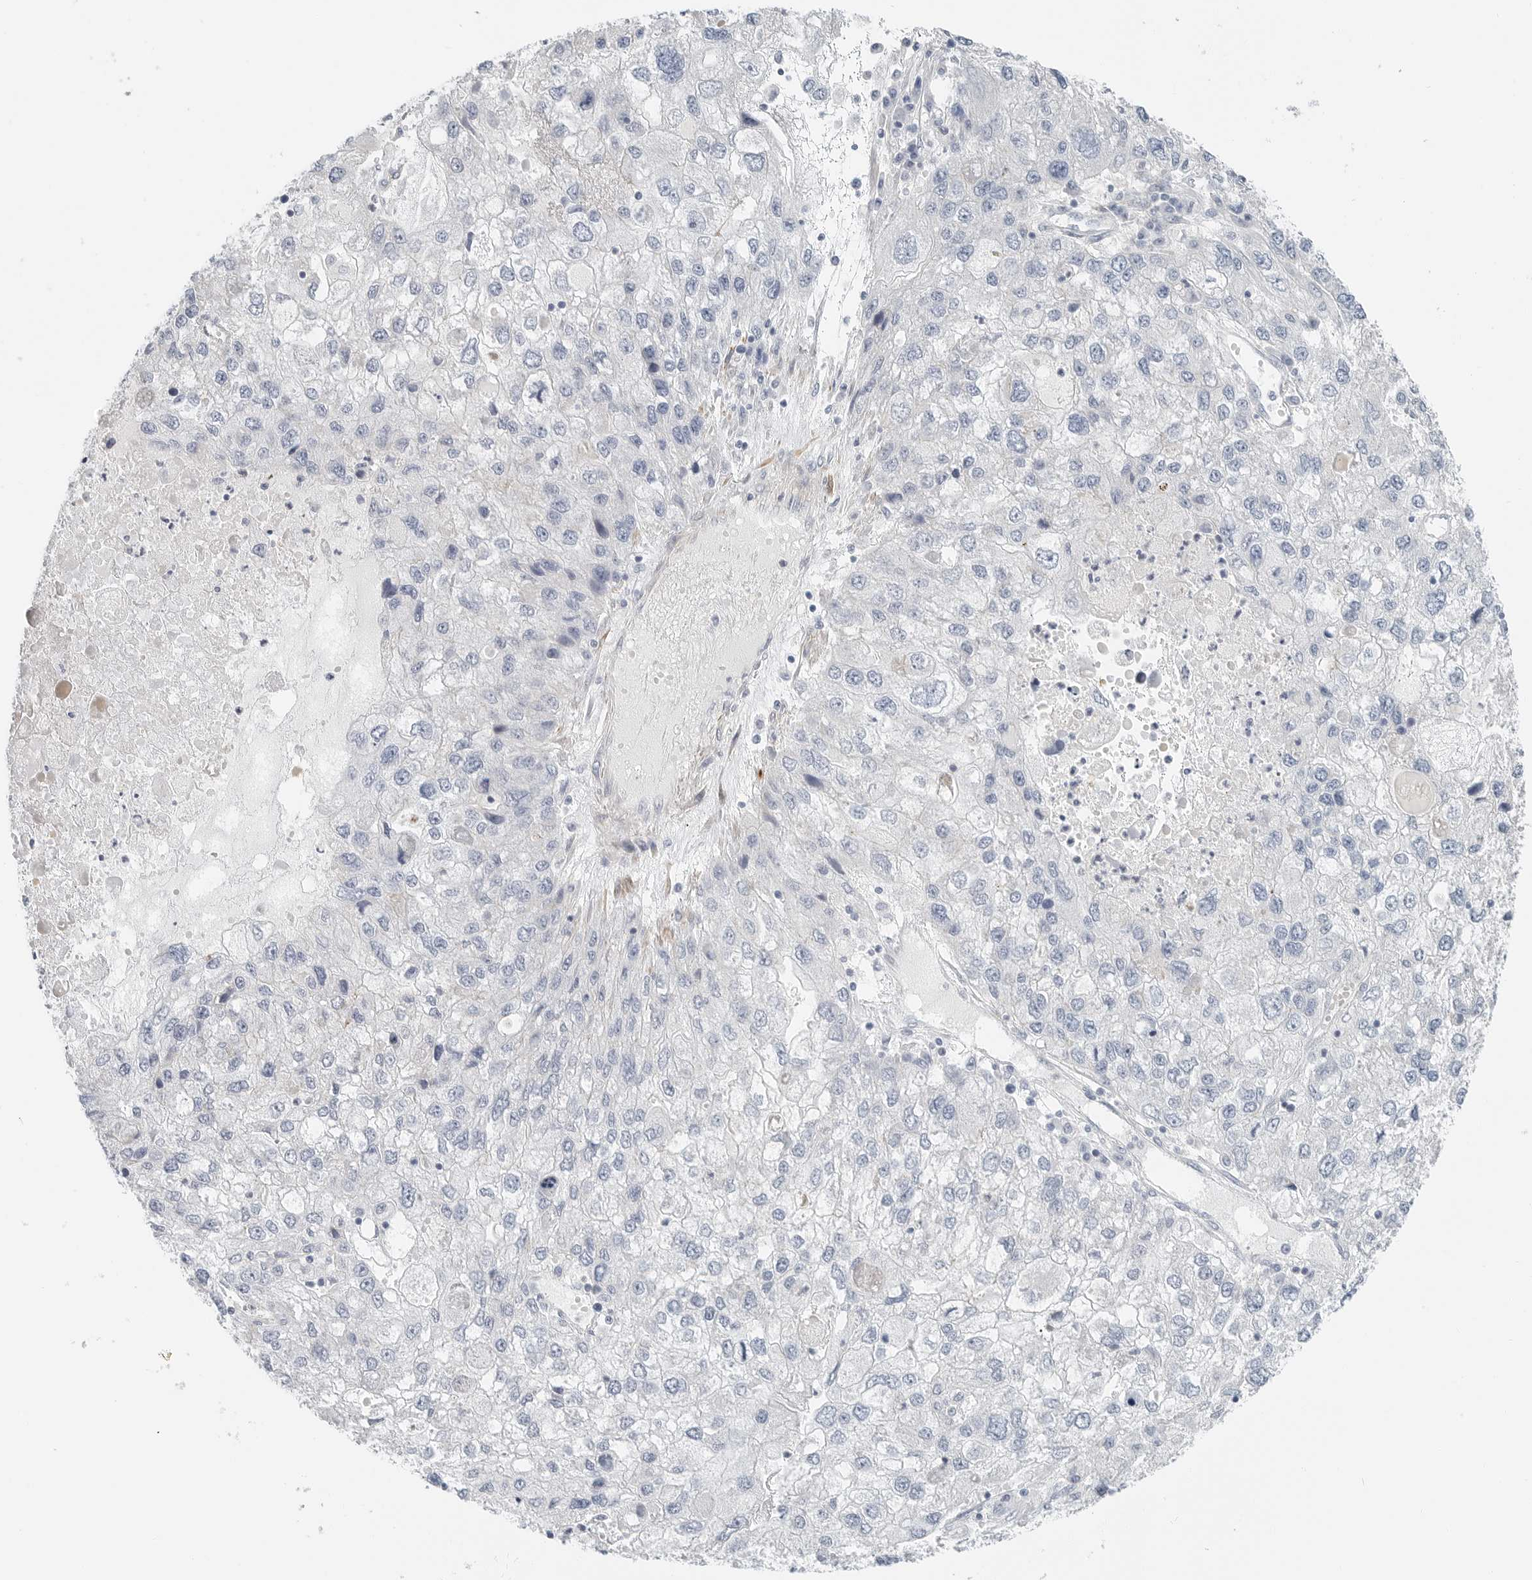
{"staining": {"intensity": "negative", "quantity": "none", "location": "none"}, "tissue": "endometrial cancer", "cell_type": "Tumor cells", "image_type": "cancer", "snomed": [{"axis": "morphology", "description": "Adenocarcinoma, NOS"}, {"axis": "topography", "description": "Endometrium"}], "caption": "Tumor cells show no significant protein staining in adenocarcinoma (endometrial).", "gene": "IQCC", "patient": {"sex": "female", "age": 49}}